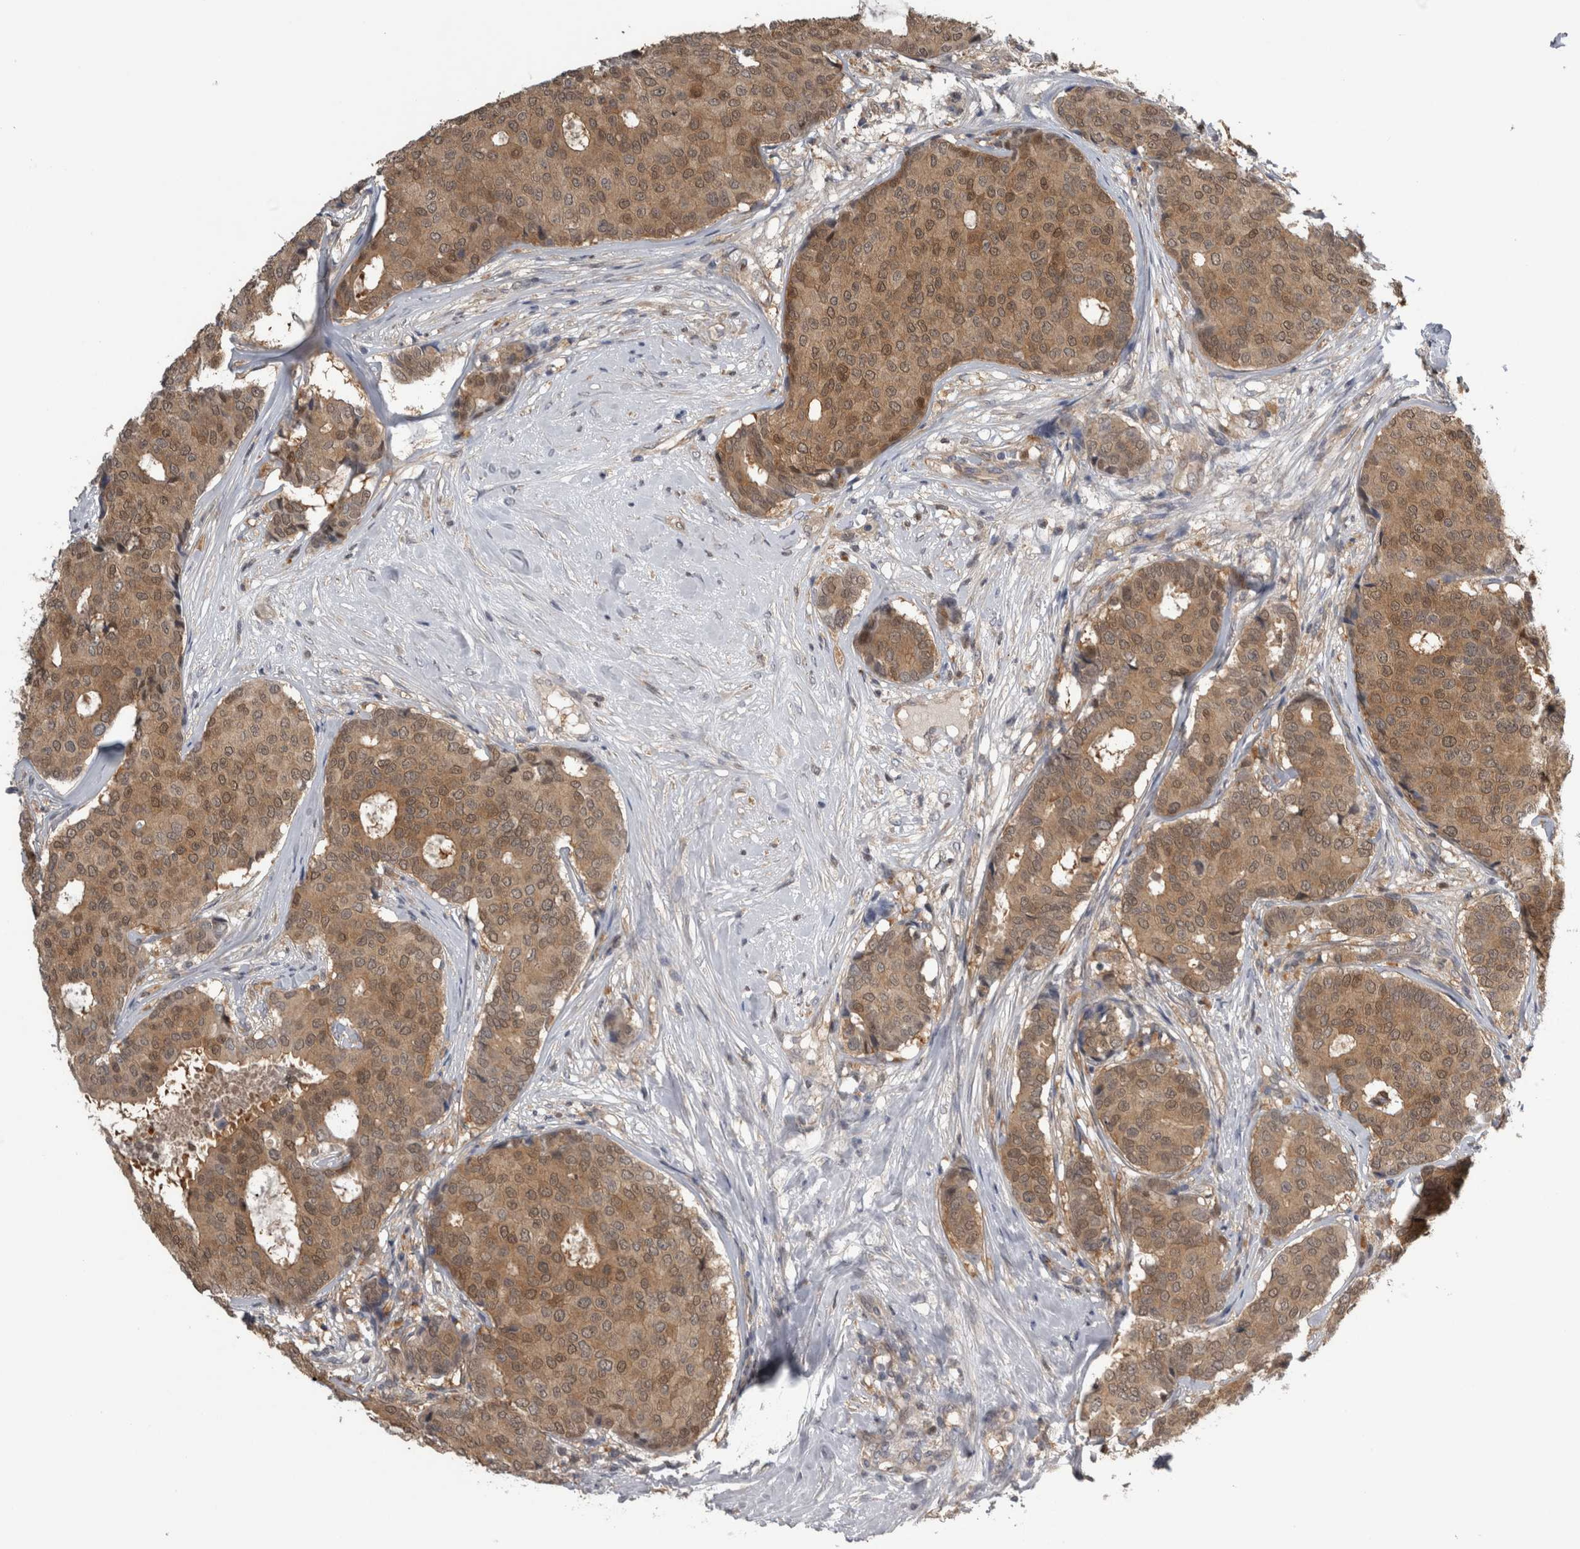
{"staining": {"intensity": "moderate", "quantity": ">75%", "location": "cytoplasmic/membranous,nuclear"}, "tissue": "breast cancer", "cell_type": "Tumor cells", "image_type": "cancer", "snomed": [{"axis": "morphology", "description": "Duct carcinoma"}, {"axis": "topography", "description": "Breast"}], "caption": "IHC micrograph of neoplastic tissue: human breast cancer (invasive ductal carcinoma) stained using immunohistochemistry (IHC) demonstrates medium levels of moderate protein expression localized specifically in the cytoplasmic/membranous and nuclear of tumor cells, appearing as a cytoplasmic/membranous and nuclear brown color.", "gene": "NAPRT", "patient": {"sex": "female", "age": 75}}